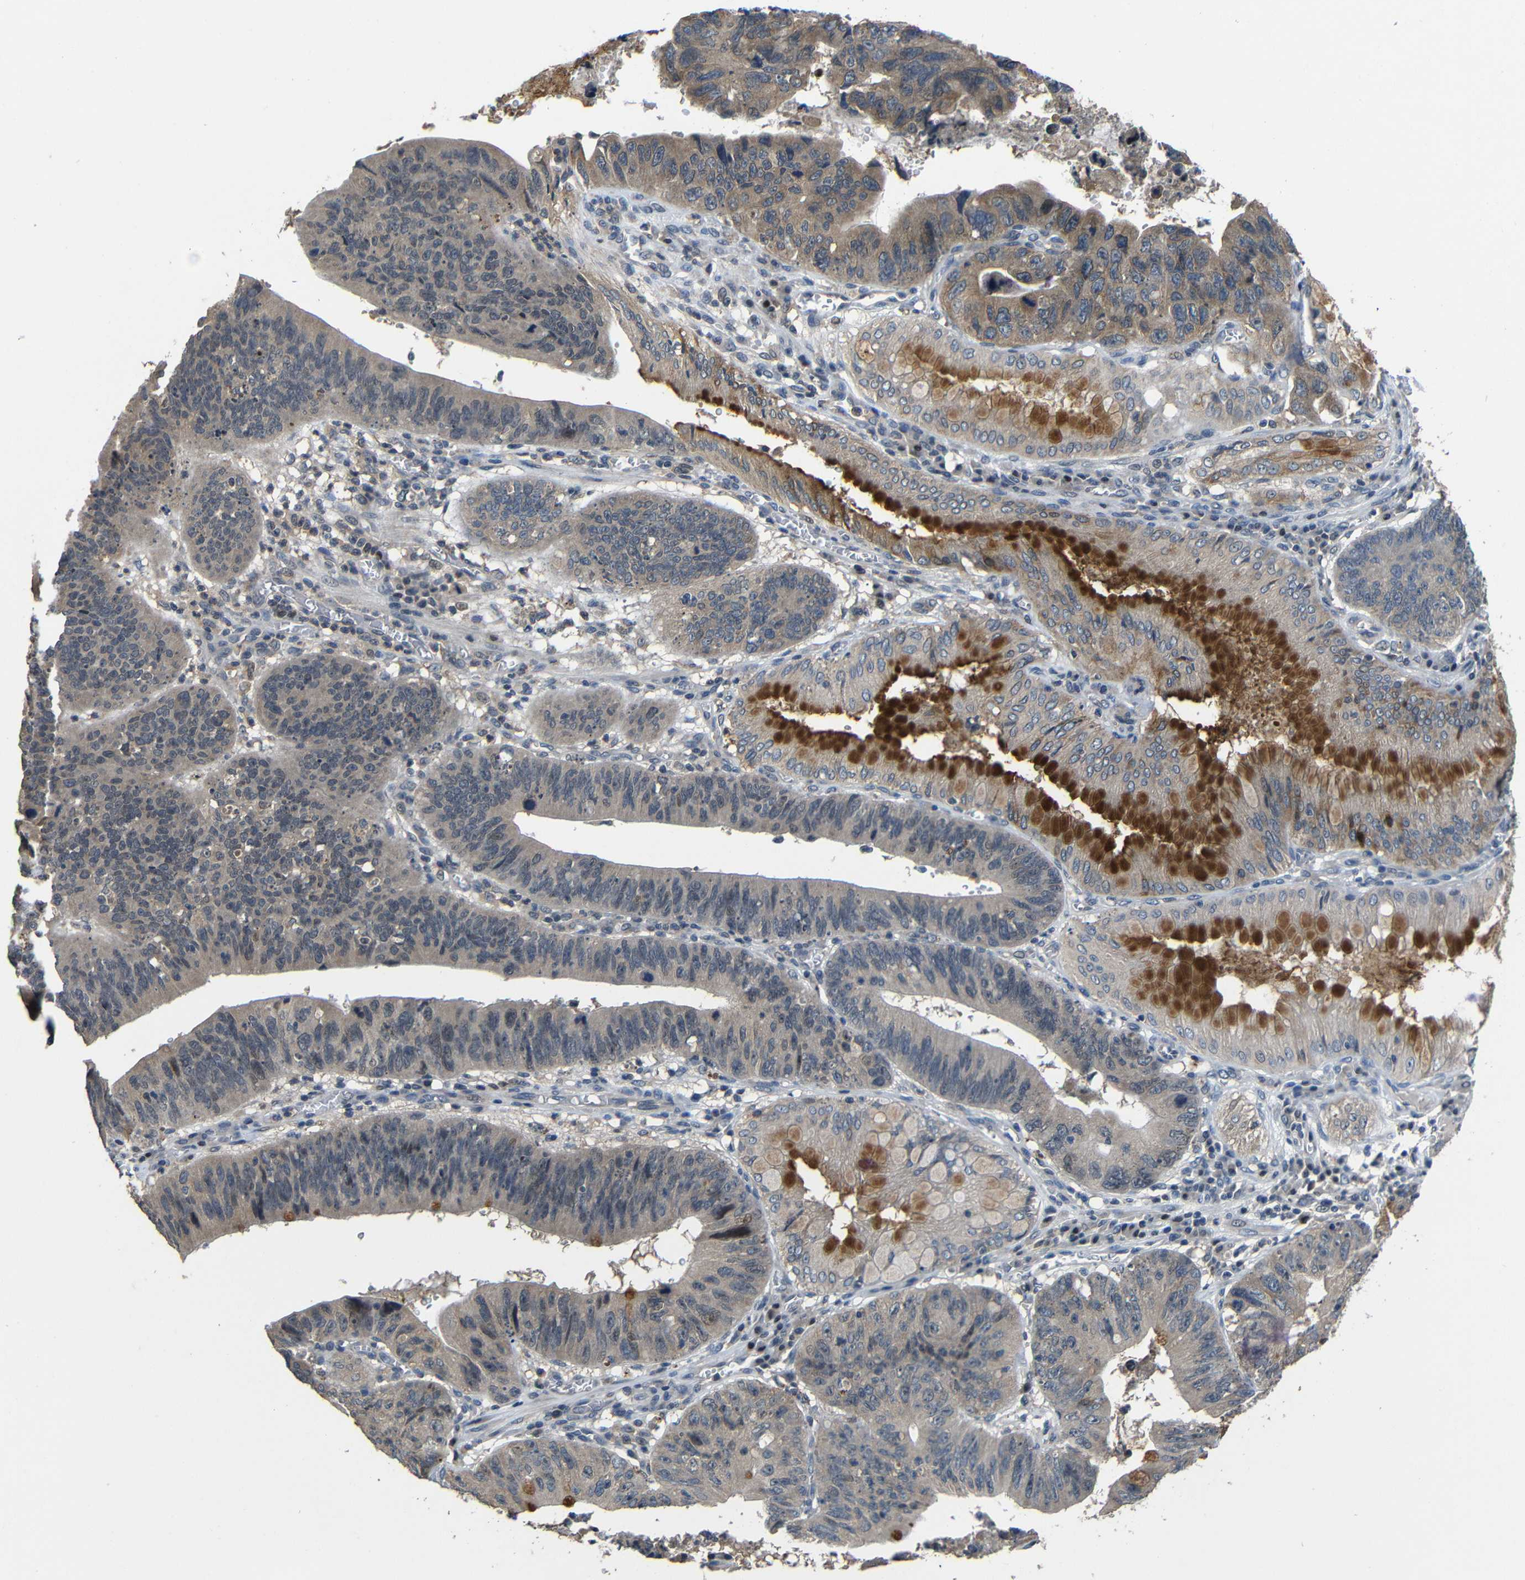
{"staining": {"intensity": "moderate", "quantity": "25%-75%", "location": "cytoplasmic/membranous"}, "tissue": "stomach cancer", "cell_type": "Tumor cells", "image_type": "cancer", "snomed": [{"axis": "morphology", "description": "Adenocarcinoma, NOS"}, {"axis": "topography", "description": "Stomach"}], "caption": "Brown immunohistochemical staining in stomach cancer demonstrates moderate cytoplasmic/membranous positivity in about 25%-75% of tumor cells.", "gene": "C6orf89", "patient": {"sex": "male", "age": 59}}